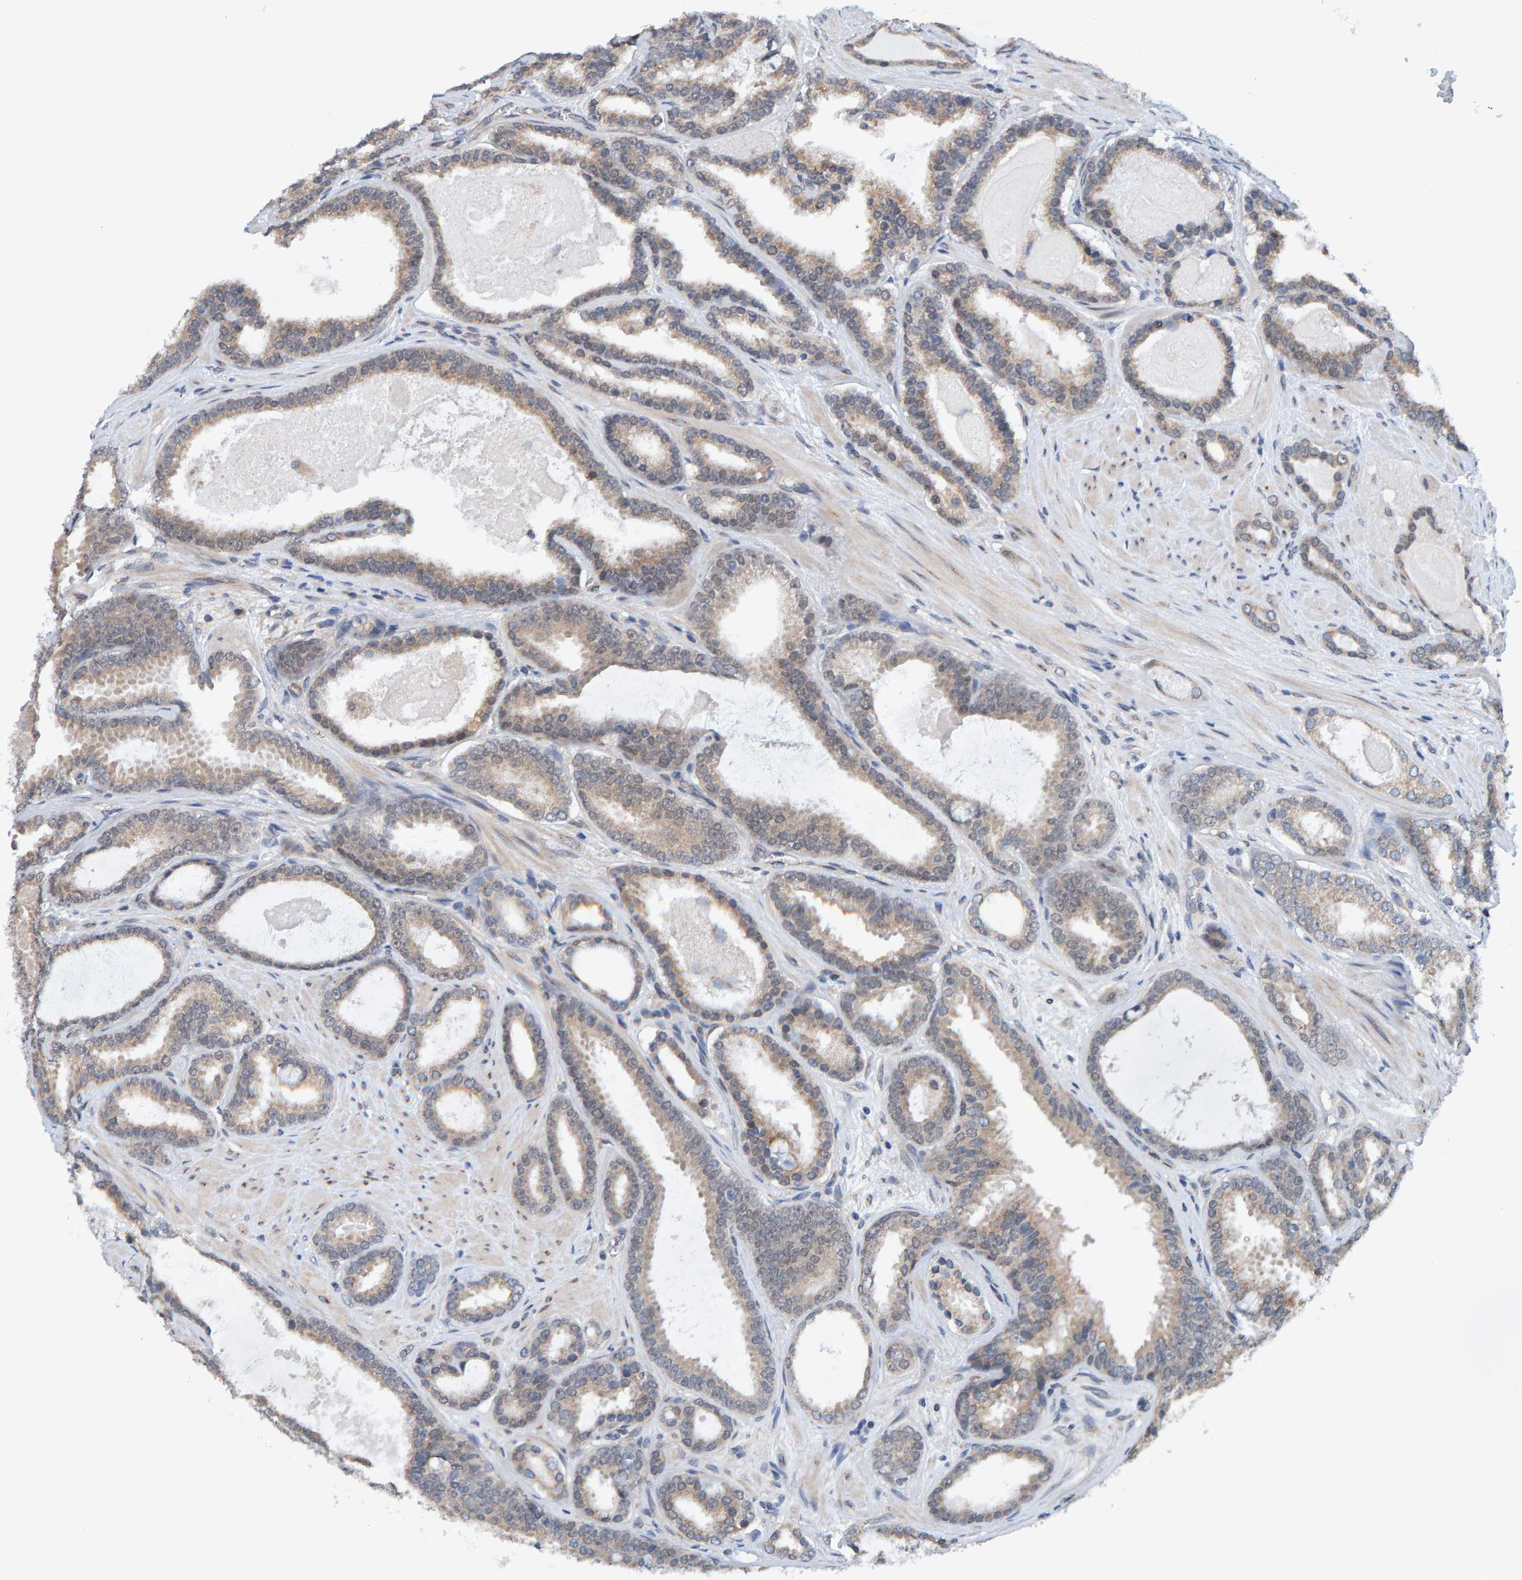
{"staining": {"intensity": "weak", "quantity": ">75%", "location": "cytoplasmic/membranous"}, "tissue": "prostate cancer", "cell_type": "Tumor cells", "image_type": "cancer", "snomed": [{"axis": "morphology", "description": "Adenocarcinoma, High grade"}, {"axis": "topography", "description": "Prostate"}], "caption": "High-power microscopy captured an immunohistochemistry histopathology image of prostate cancer (adenocarcinoma (high-grade)), revealing weak cytoplasmic/membranous expression in approximately >75% of tumor cells. The protein is shown in brown color, while the nuclei are stained blue.", "gene": "SCRN2", "patient": {"sex": "male", "age": 60}}